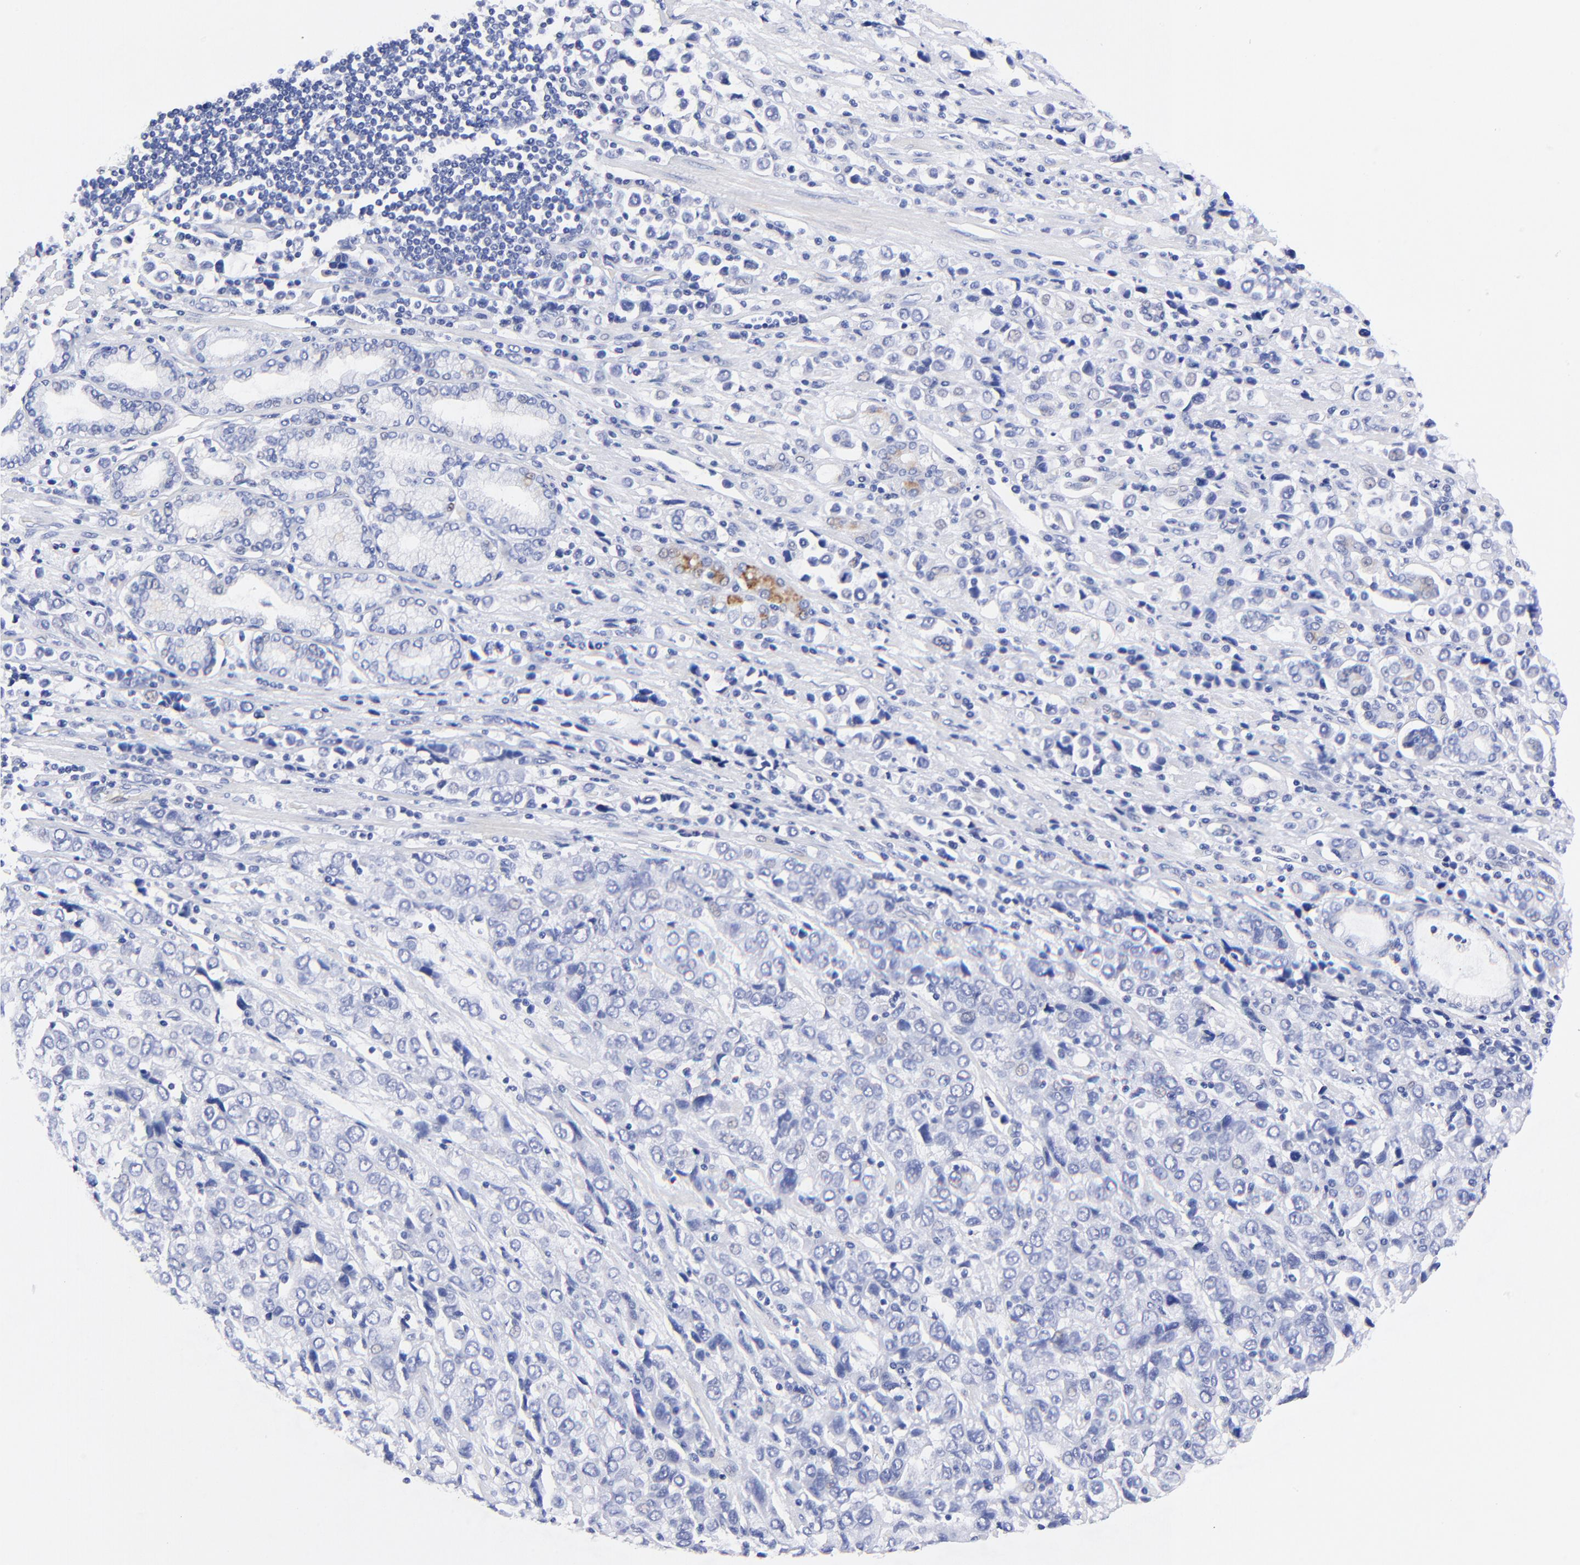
{"staining": {"intensity": "negative", "quantity": "none", "location": "none"}, "tissue": "stomach cancer", "cell_type": "Tumor cells", "image_type": "cancer", "snomed": [{"axis": "morphology", "description": "Adenocarcinoma, NOS"}, {"axis": "topography", "description": "Stomach, upper"}], "caption": "There is no significant positivity in tumor cells of stomach cancer.", "gene": "HORMAD2", "patient": {"sex": "male", "age": 76}}